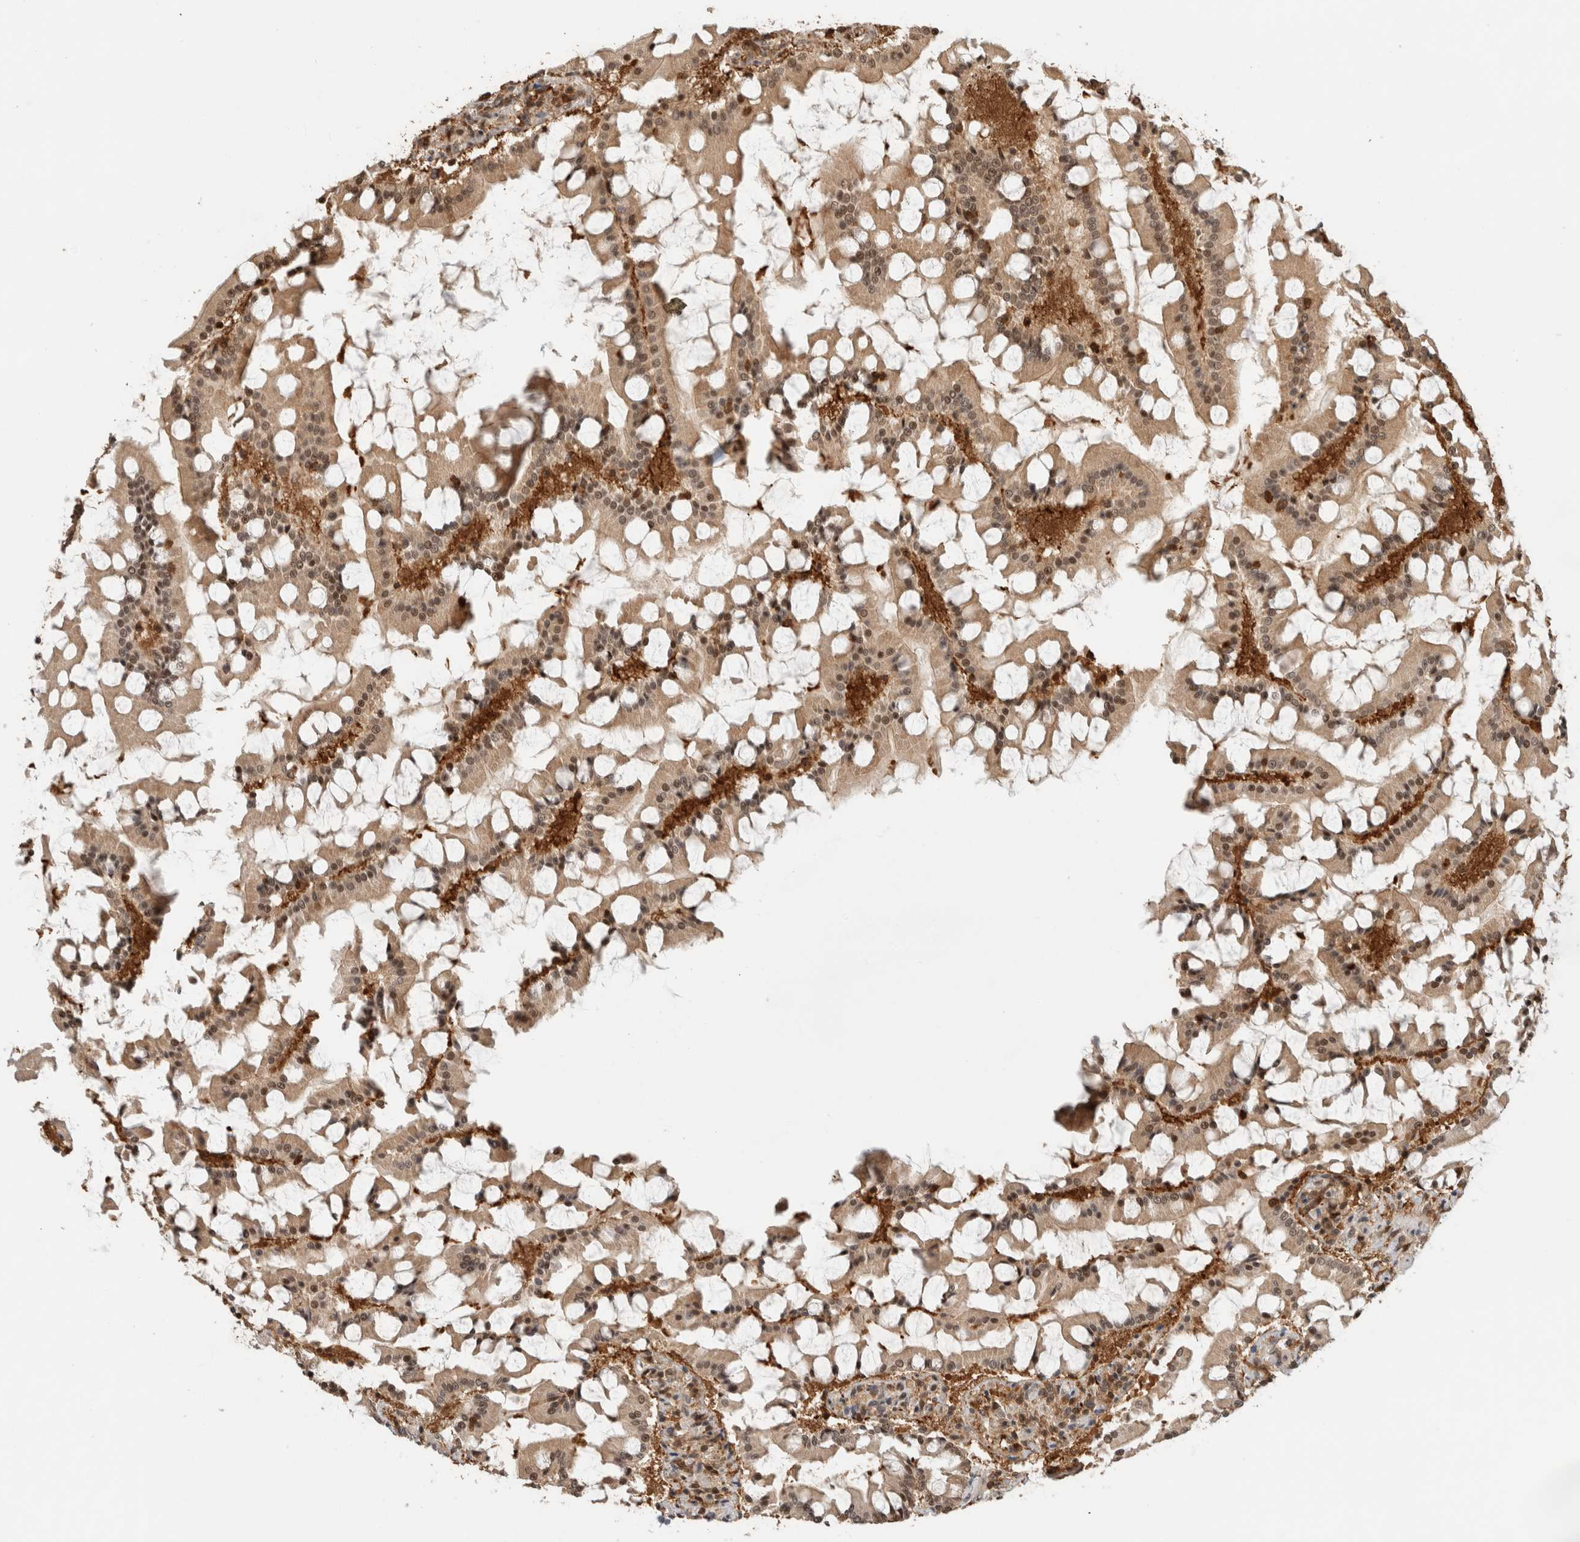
{"staining": {"intensity": "strong", "quantity": ">75%", "location": "cytoplasmic/membranous,nuclear"}, "tissue": "small intestine", "cell_type": "Glandular cells", "image_type": "normal", "snomed": [{"axis": "morphology", "description": "Normal tissue, NOS"}, {"axis": "topography", "description": "Small intestine"}], "caption": "IHC photomicrograph of benign human small intestine stained for a protein (brown), which reveals high levels of strong cytoplasmic/membranous,nuclear expression in approximately >75% of glandular cells.", "gene": "SNRNP40", "patient": {"sex": "male", "age": 41}}